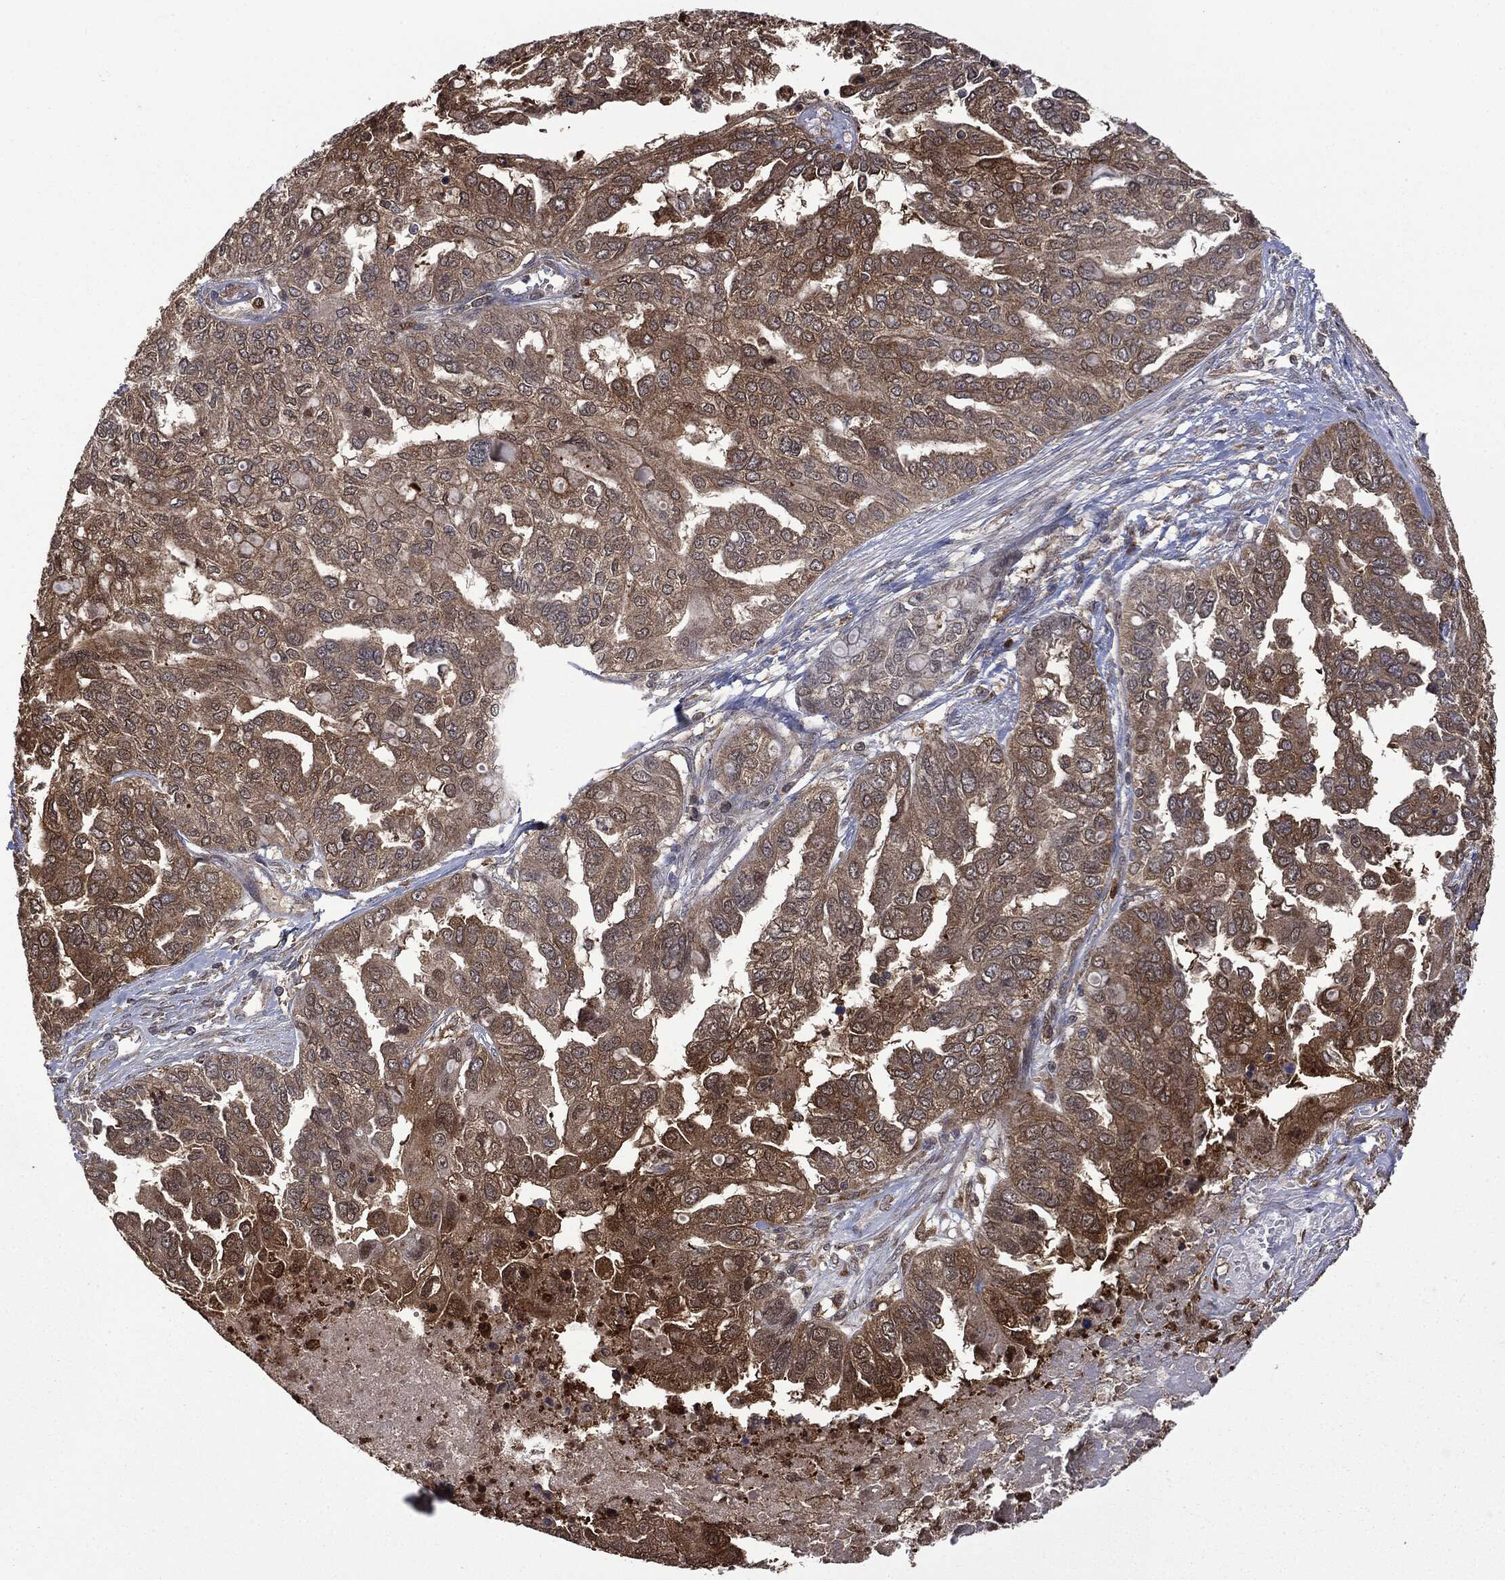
{"staining": {"intensity": "moderate", "quantity": ">75%", "location": "cytoplasmic/membranous"}, "tissue": "ovarian cancer", "cell_type": "Tumor cells", "image_type": "cancer", "snomed": [{"axis": "morphology", "description": "Cystadenocarcinoma, serous, NOS"}, {"axis": "topography", "description": "Ovary"}], "caption": "Immunohistochemical staining of ovarian cancer reveals medium levels of moderate cytoplasmic/membranous expression in about >75% of tumor cells. (DAB (3,3'-diaminobenzidine) = brown stain, brightfield microscopy at high magnification).", "gene": "GPI", "patient": {"sex": "female", "age": 53}}